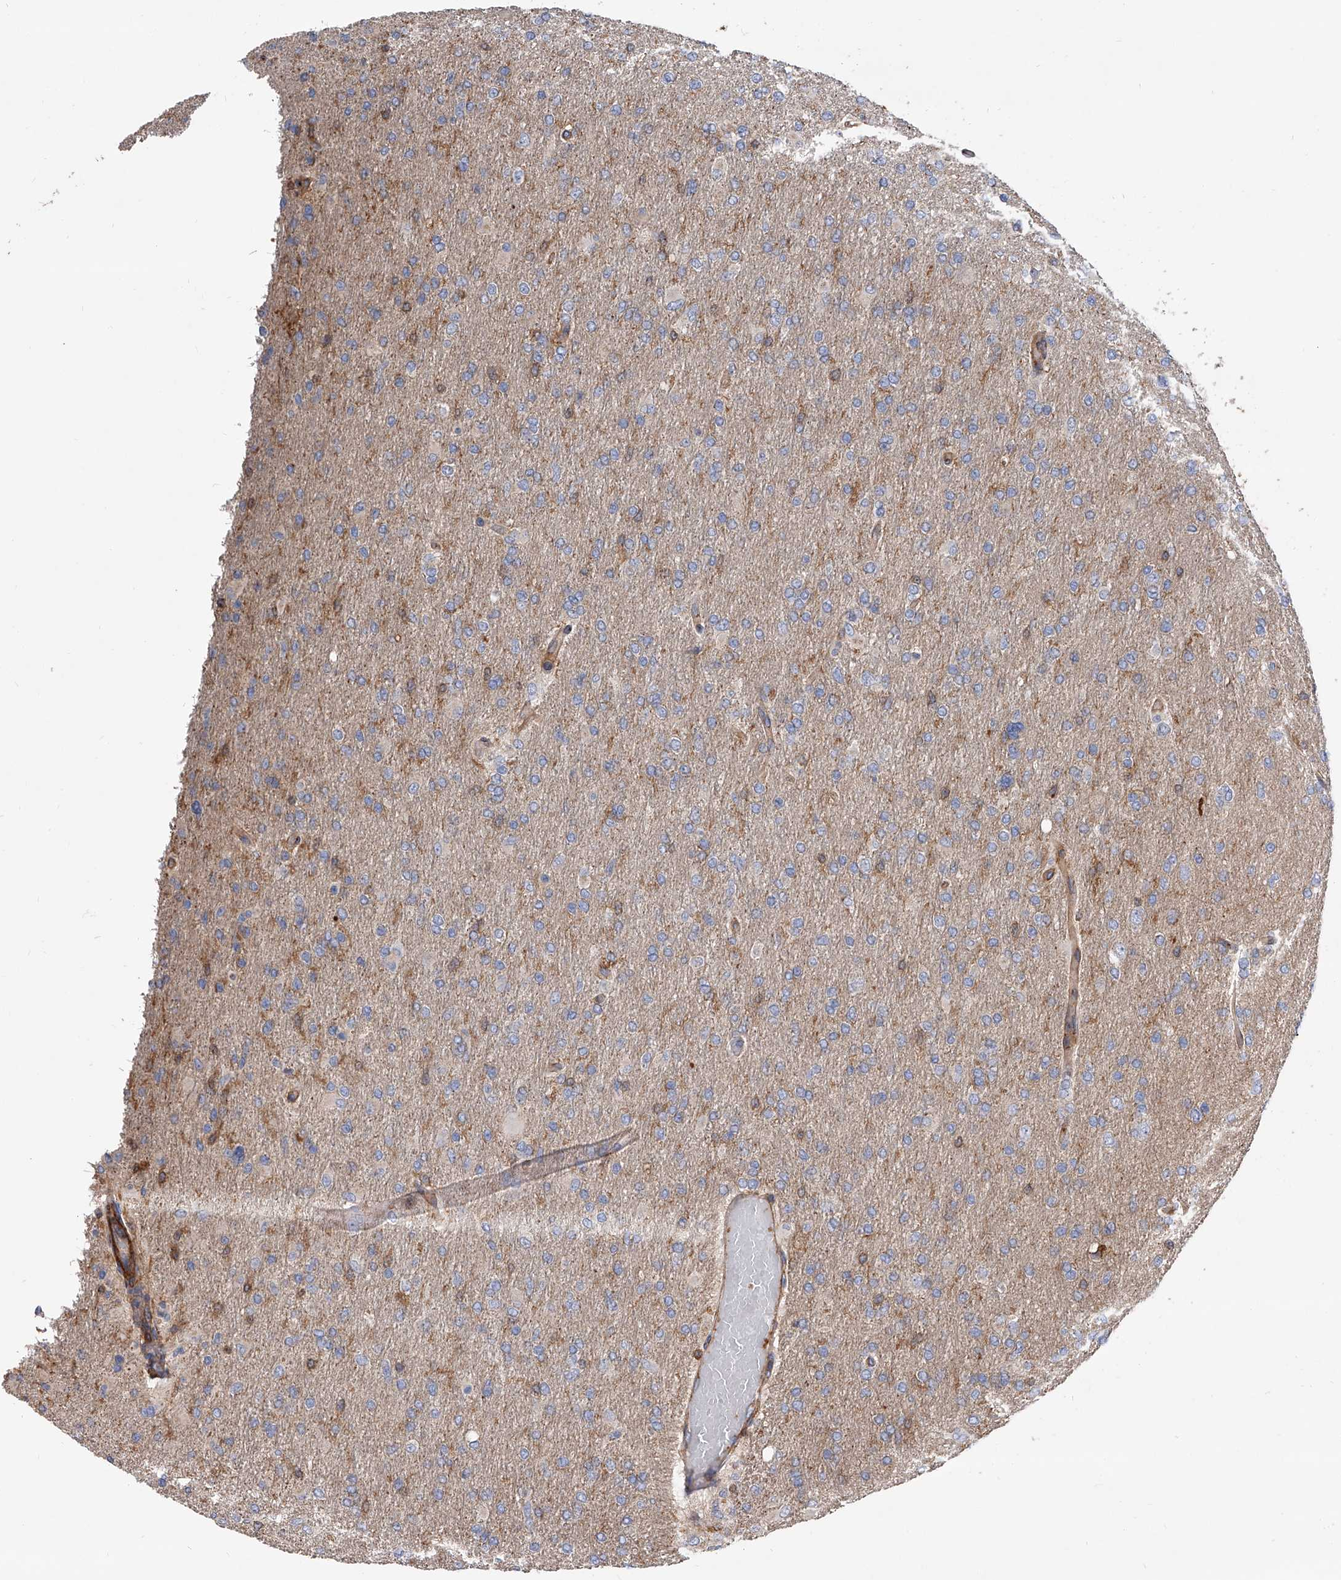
{"staining": {"intensity": "negative", "quantity": "none", "location": "none"}, "tissue": "glioma", "cell_type": "Tumor cells", "image_type": "cancer", "snomed": [{"axis": "morphology", "description": "Glioma, malignant, High grade"}, {"axis": "topography", "description": "Cerebral cortex"}], "caption": "Protein analysis of malignant glioma (high-grade) exhibits no significant positivity in tumor cells.", "gene": "PISD", "patient": {"sex": "female", "age": 36}}